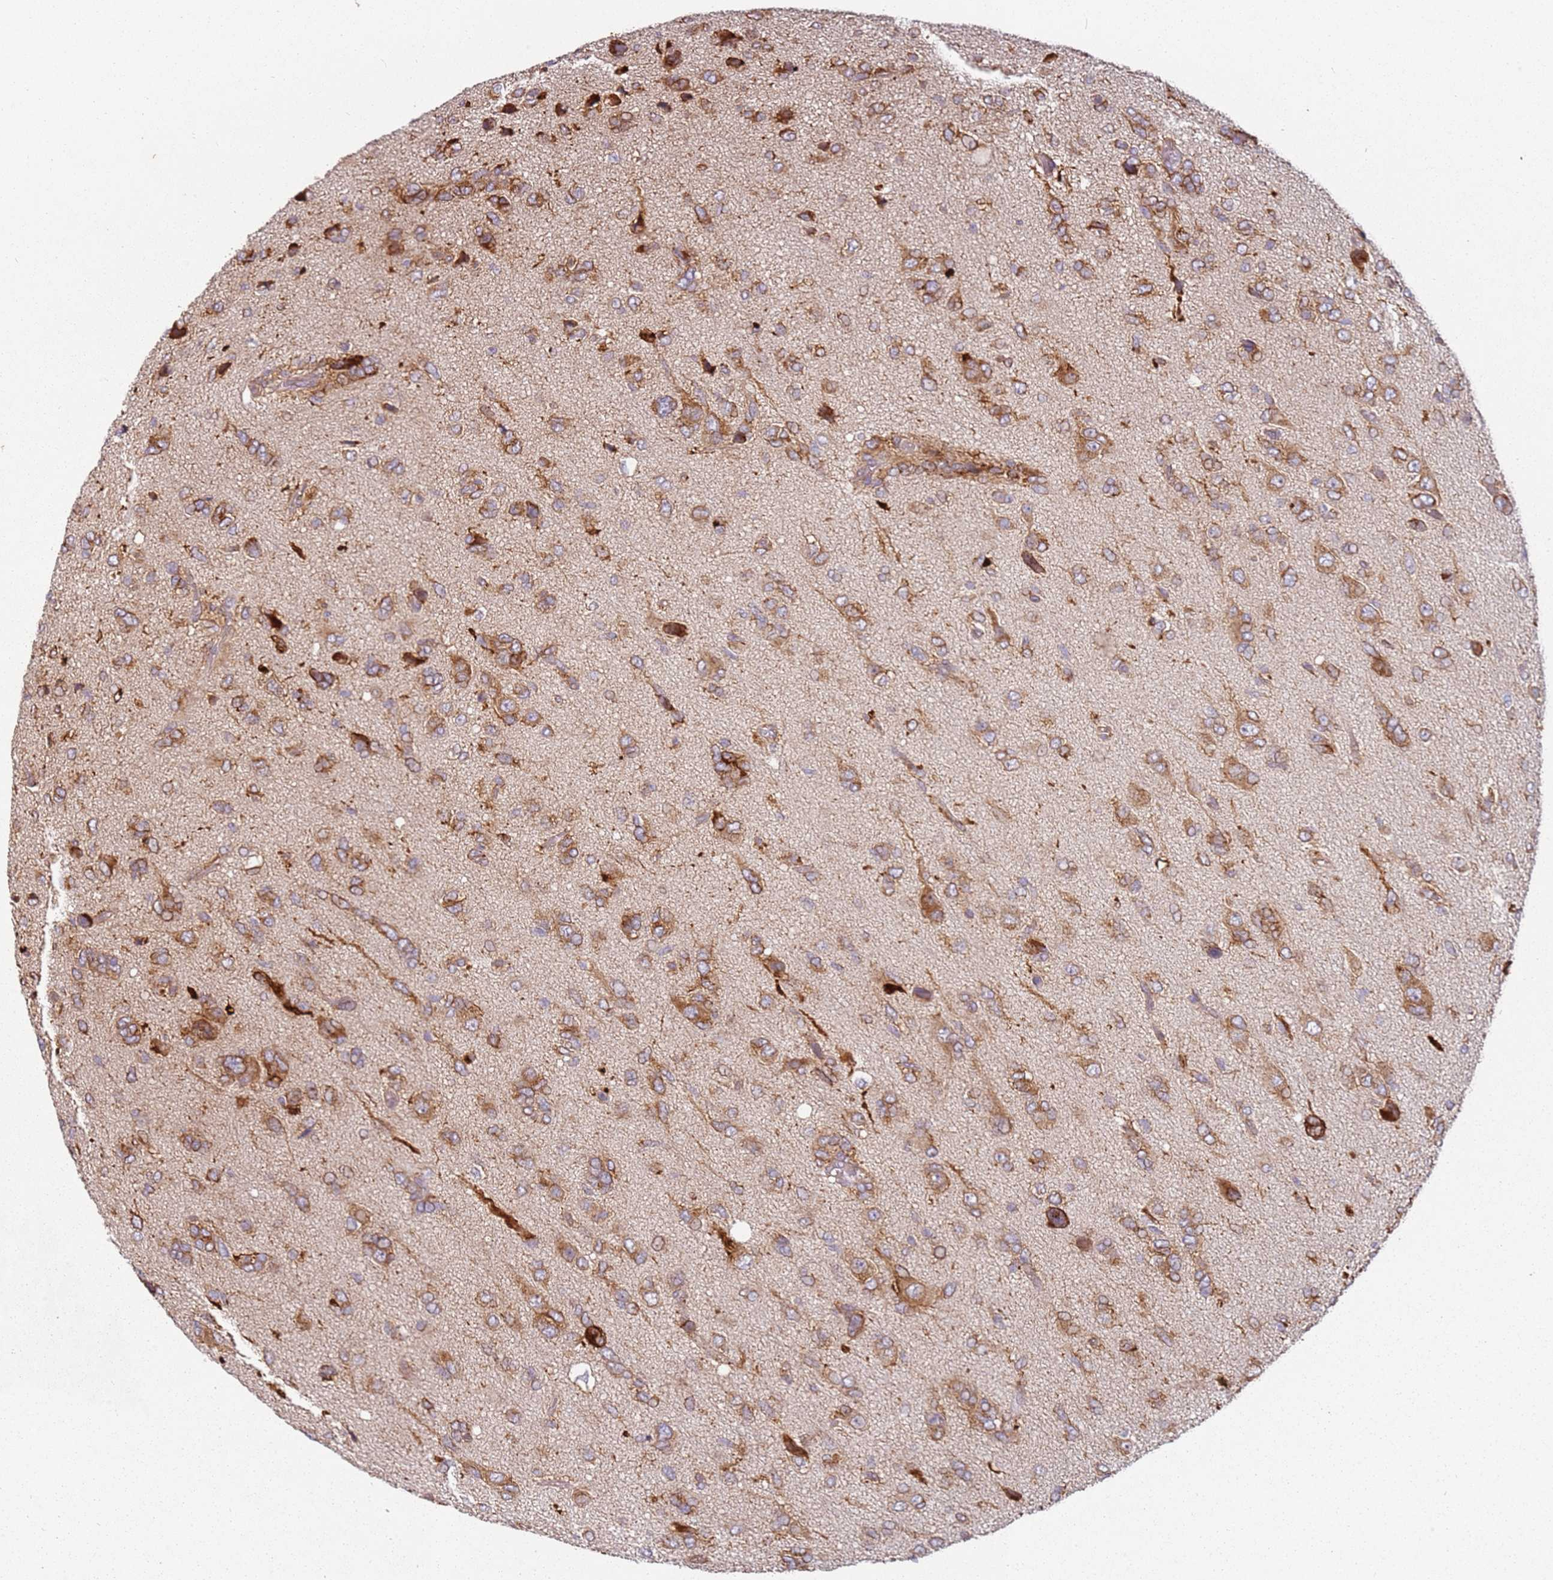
{"staining": {"intensity": "moderate", "quantity": "25%-75%", "location": "cytoplasmic/membranous"}, "tissue": "glioma", "cell_type": "Tumor cells", "image_type": "cancer", "snomed": [{"axis": "morphology", "description": "Glioma, malignant, High grade"}, {"axis": "topography", "description": "Brain"}], "caption": "Immunohistochemistry micrograph of glioma stained for a protein (brown), which reveals medium levels of moderate cytoplasmic/membranous expression in approximately 25%-75% of tumor cells.", "gene": "ARFRP1", "patient": {"sex": "female", "age": 59}}